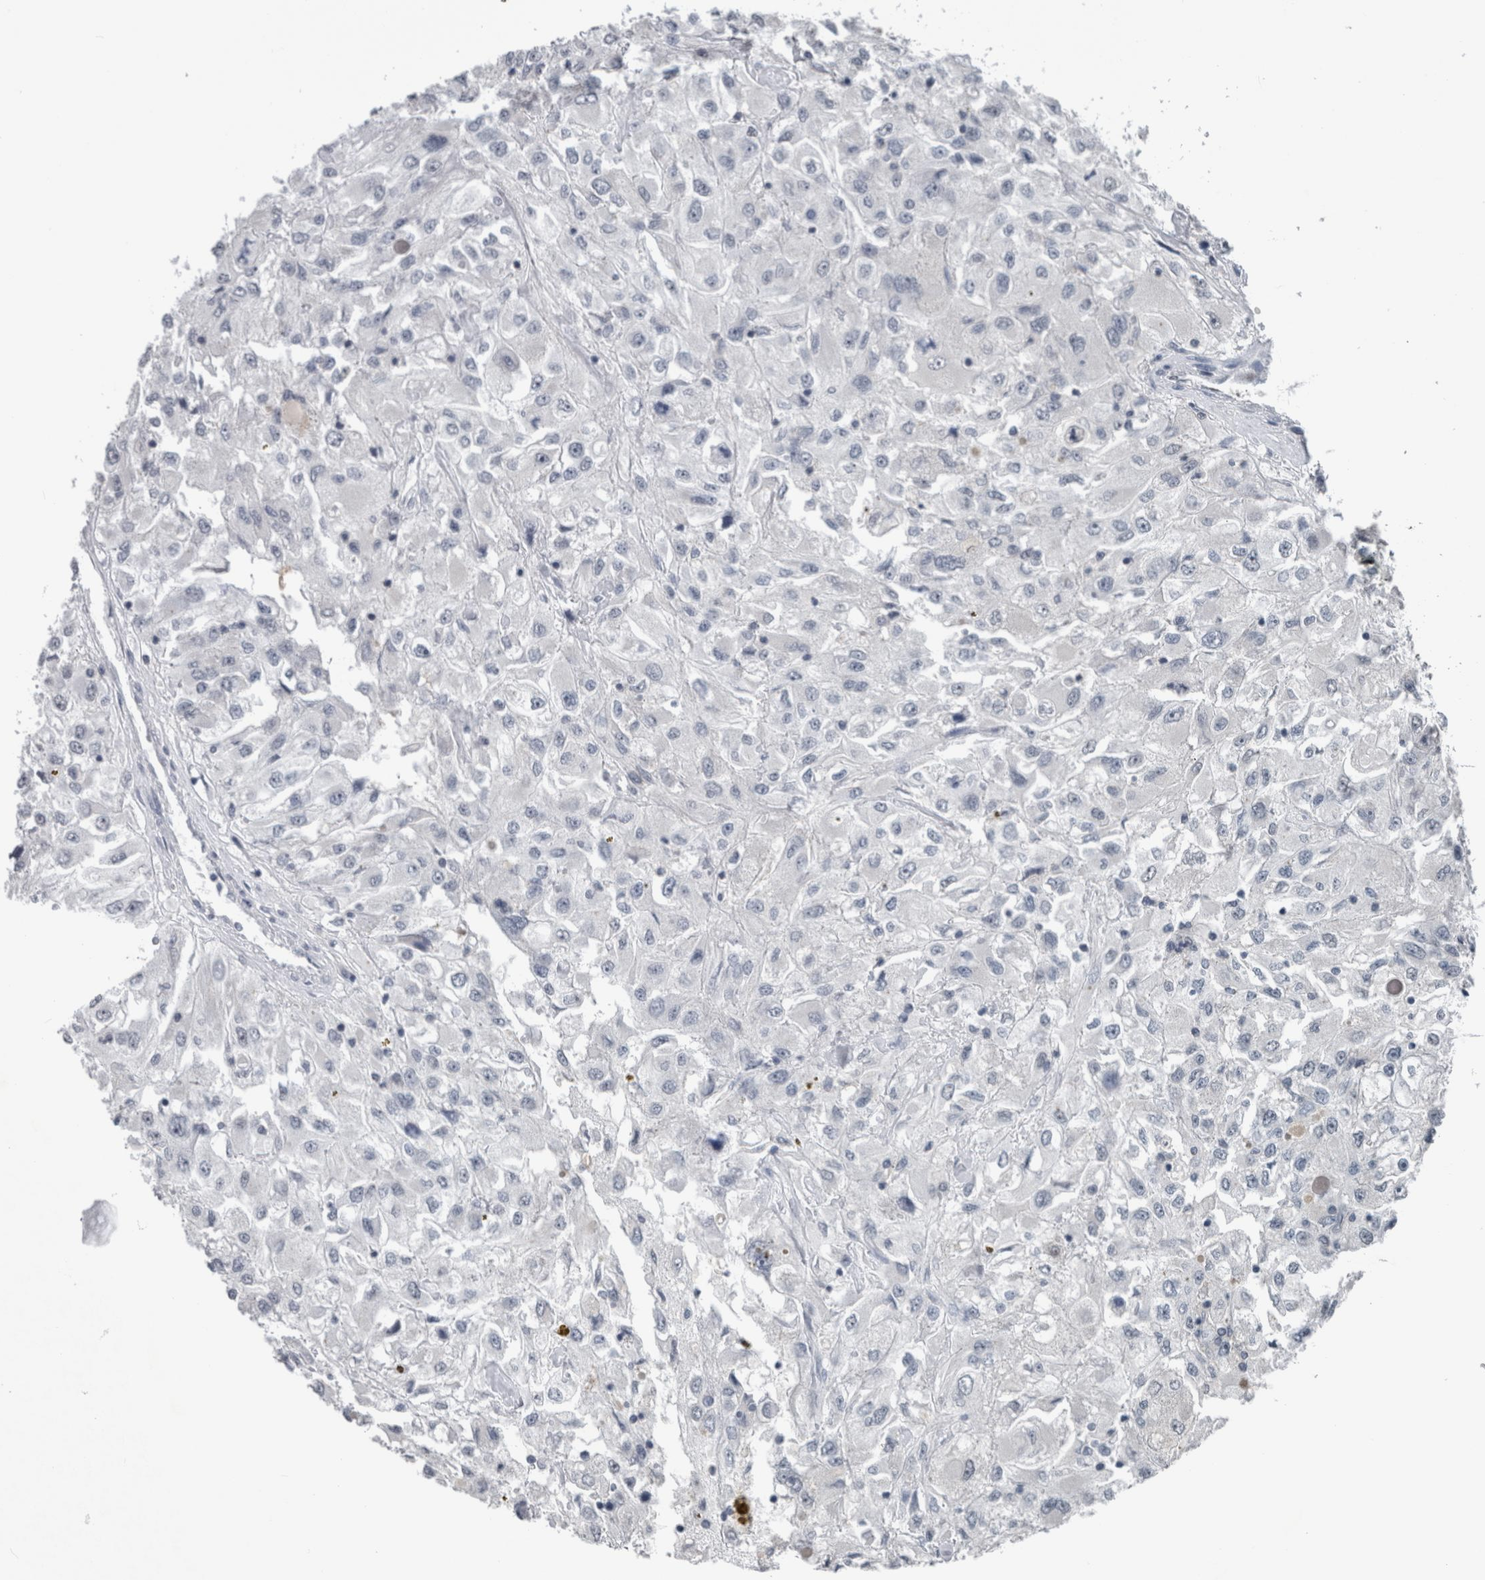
{"staining": {"intensity": "negative", "quantity": "none", "location": "none"}, "tissue": "renal cancer", "cell_type": "Tumor cells", "image_type": "cancer", "snomed": [{"axis": "morphology", "description": "Adenocarcinoma, NOS"}, {"axis": "topography", "description": "Kidney"}], "caption": "A high-resolution photomicrograph shows immunohistochemistry staining of renal adenocarcinoma, which shows no significant expression in tumor cells.", "gene": "MAFF", "patient": {"sex": "female", "age": 52}}